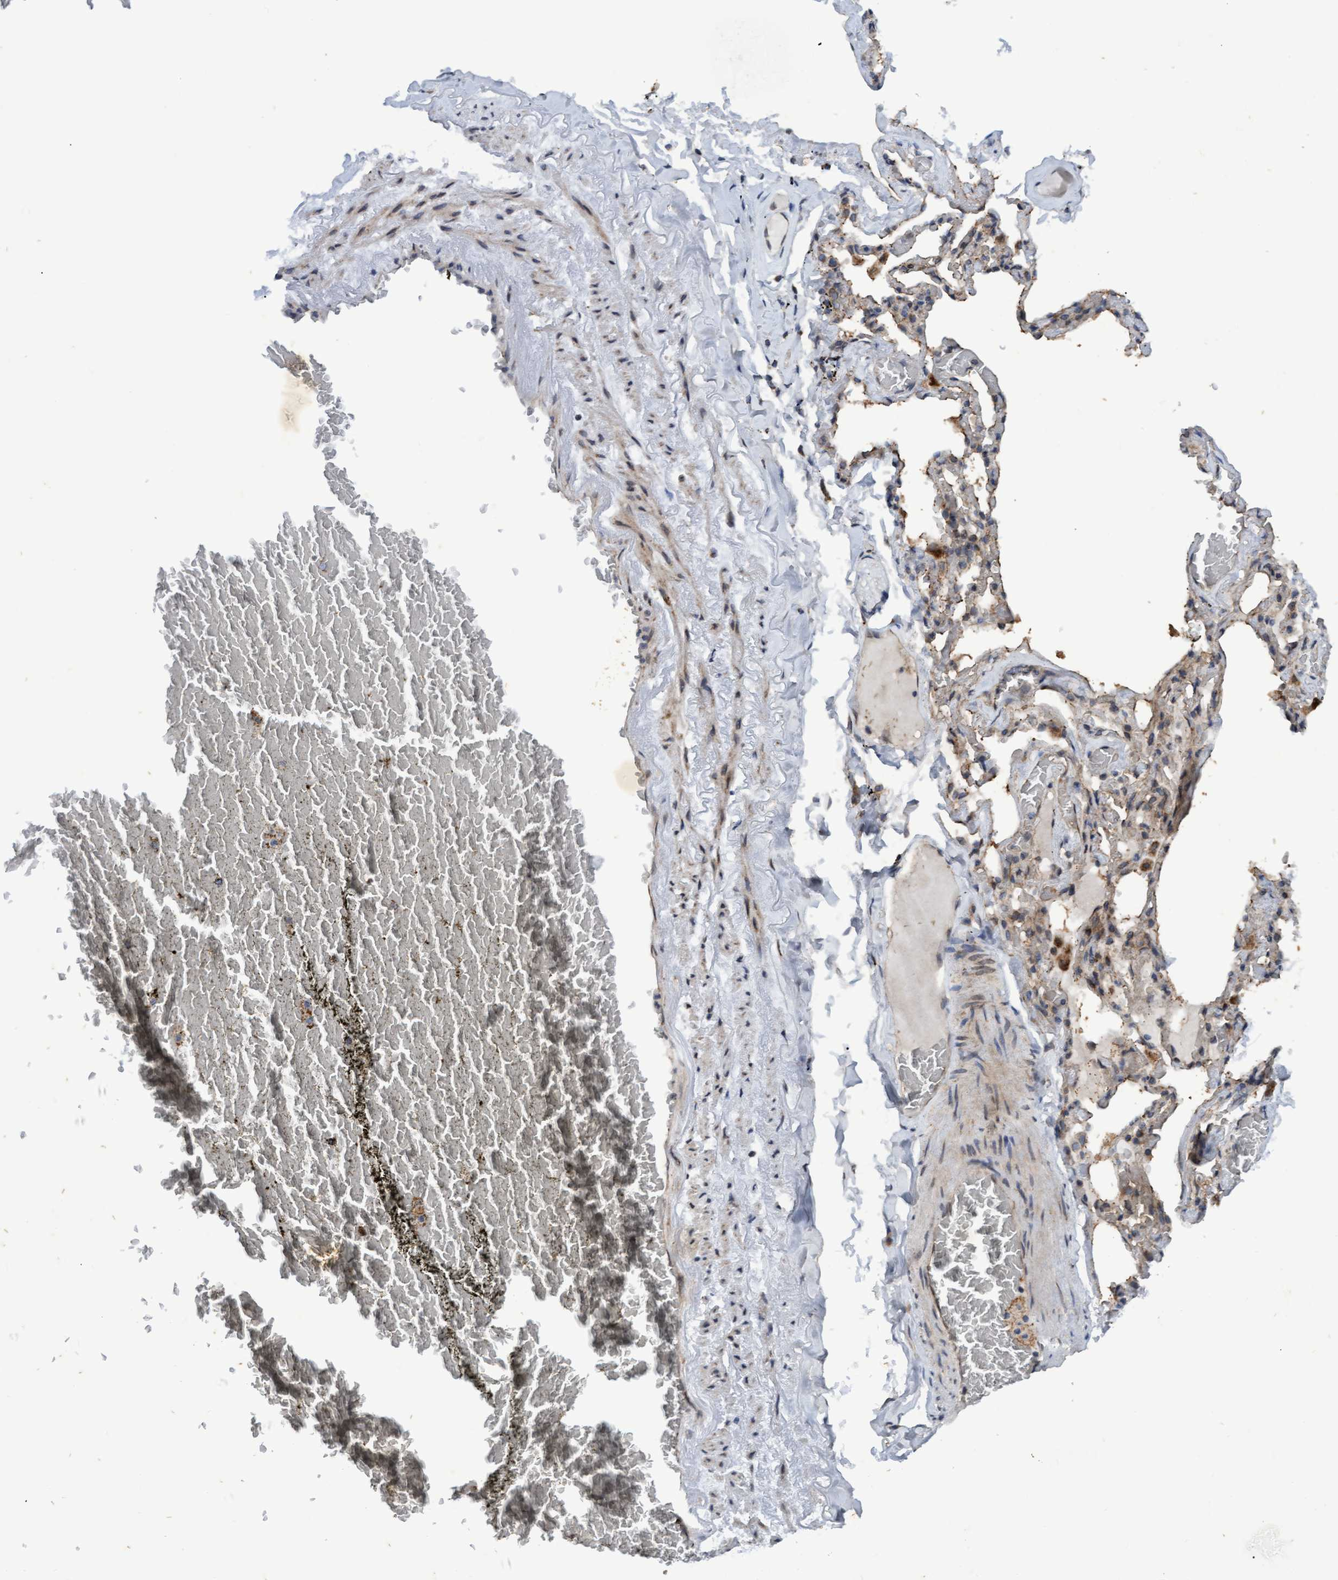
{"staining": {"intensity": "moderate", "quantity": "25%-75%", "location": "cytoplasmic/membranous"}, "tissue": "adipose tissue", "cell_type": "Adipocytes", "image_type": "normal", "snomed": [{"axis": "morphology", "description": "Normal tissue, NOS"}, {"axis": "topography", "description": "Cartilage tissue"}, {"axis": "topography", "description": "Lung"}], "caption": "Protein expression by immunohistochemistry displays moderate cytoplasmic/membranous expression in approximately 25%-75% of adipocytes in unremarkable adipose tissue. (Stains: DAB (3,3'-diaminobenzidine) in brown, nuclei in blue, Microscopy: brightfield microscopy at high magnification).", "gene": "MGLL", "patient": {"sex": "female", "age": 77}}